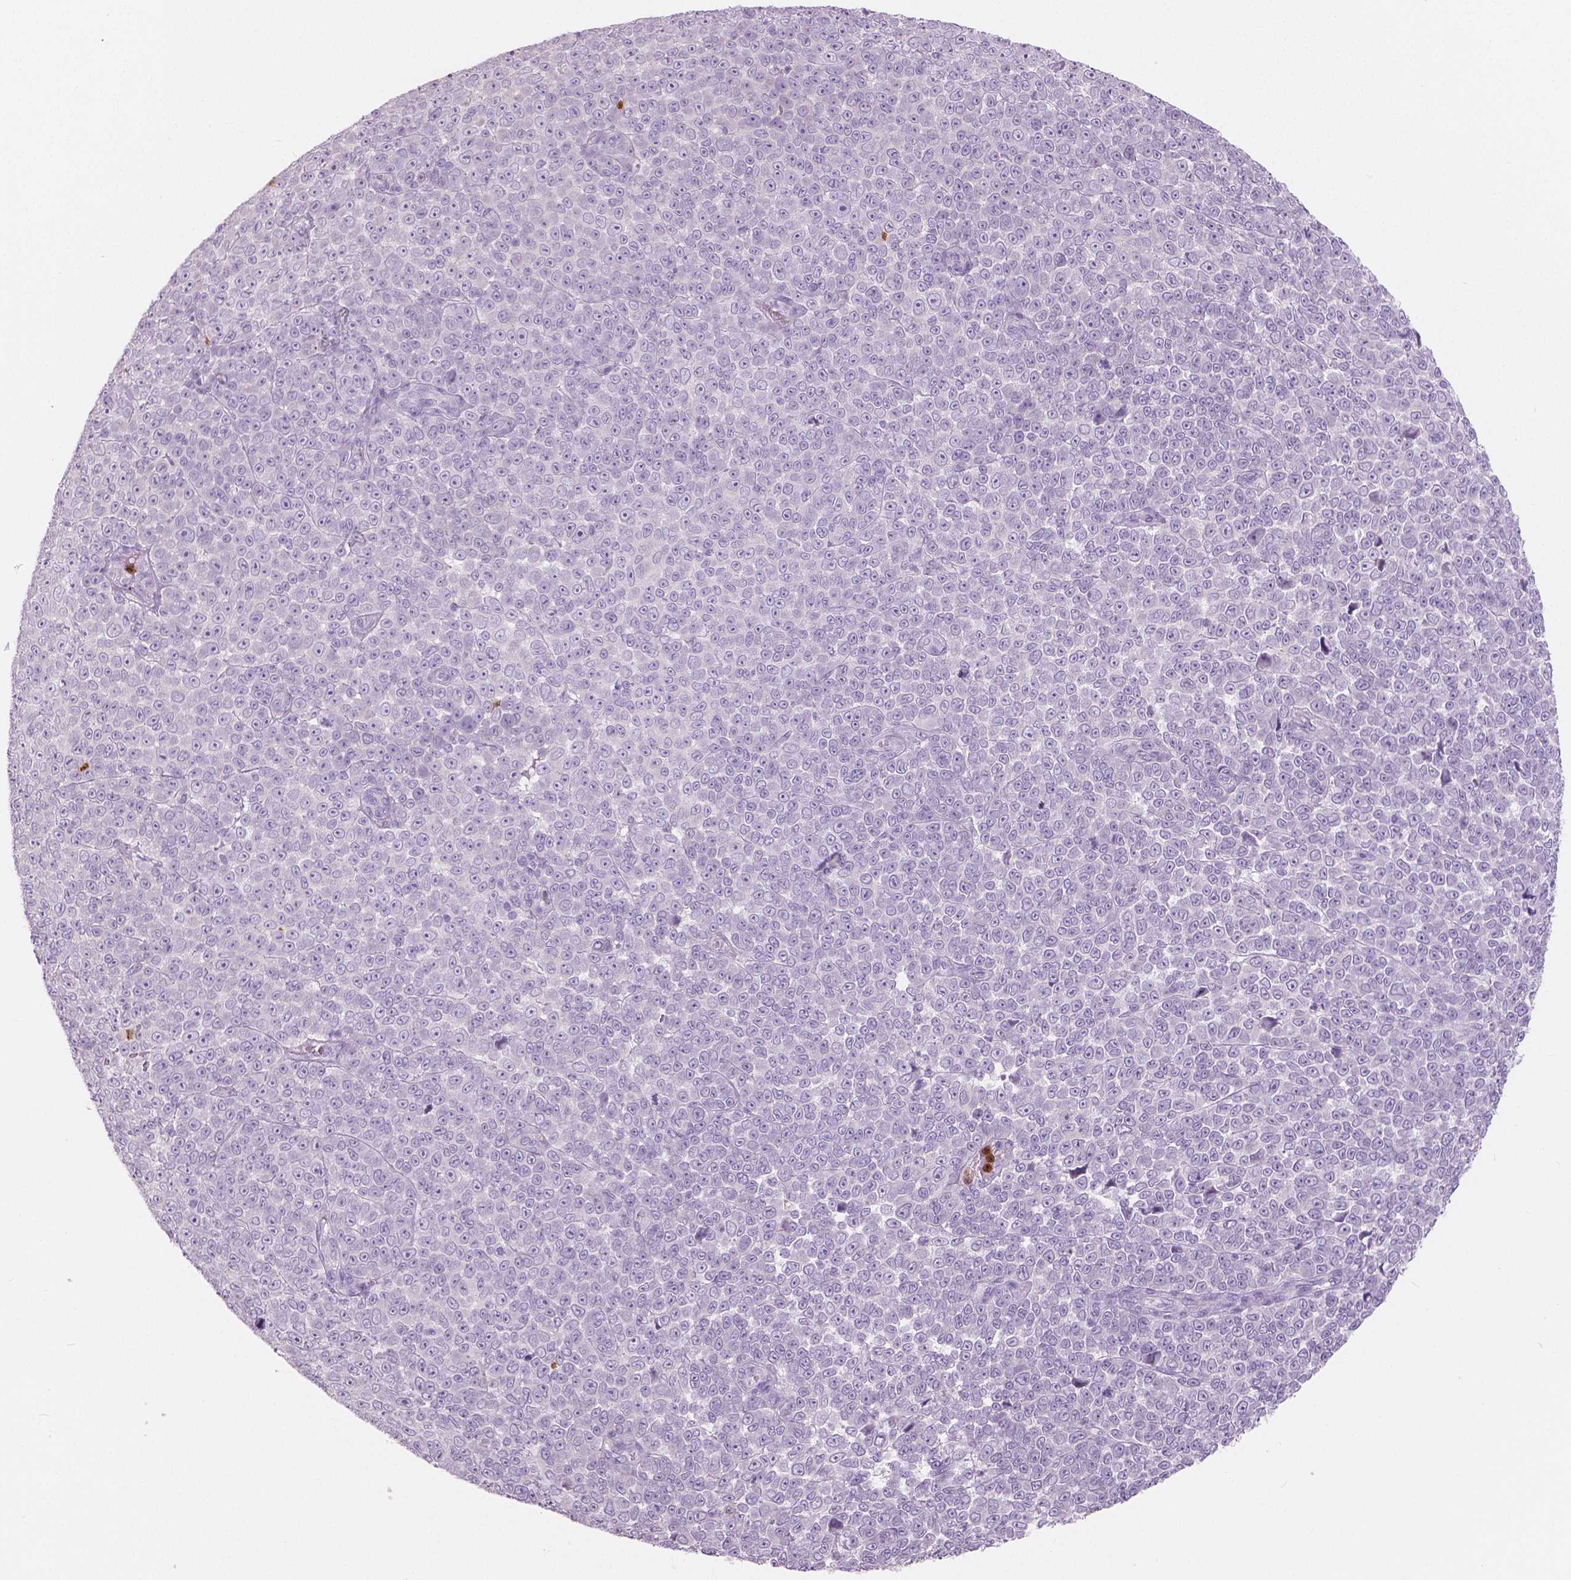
{"staining": {"intensity": "negative", "quantity": "none", "location": "none"}, "tissue": "melanoma", "cell_type": "Tumor cells", "image_type": "cancer", "snomed": [{"axis": "morphology", "description": "Malignant melanoma, NOS"}, {"axis": "topography", "description": "Skin"}], "caption": "A high-resolution histopathology image shows immunohistochemistry (IHC) staining of melanoma, which exhibits no significant expression in tumor cells.", "gene": "CXCR2", "patient": {"sex": "female", "age": 95}}